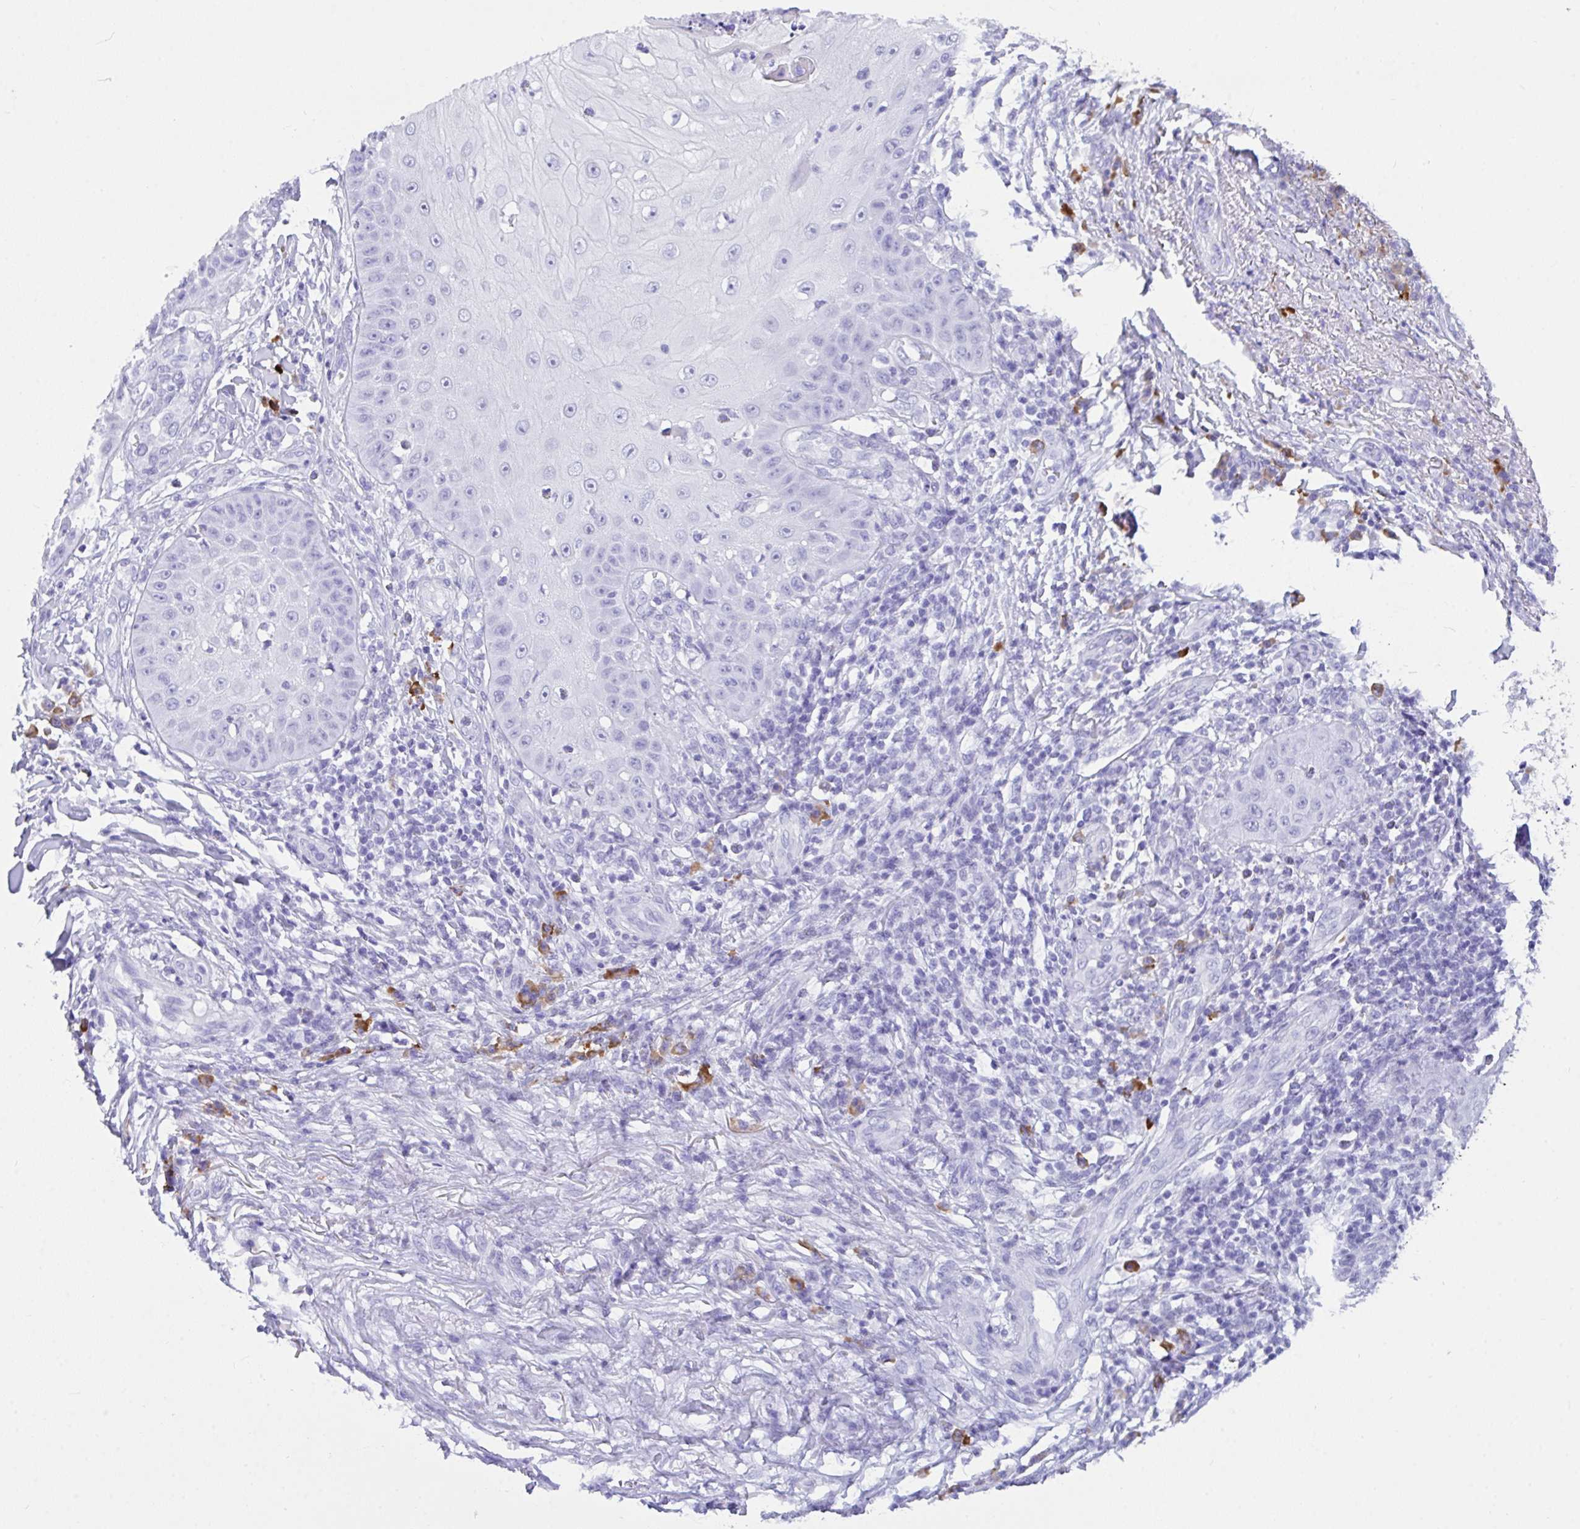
{"staining": {"intensity": "negative", "quantity": "none", "location": "none"}, "tissue": "skin cancer", "cell_type": "Tumor cells", "image_type": "cancer", "snomed": [{"axis": "morphology", "description": "Squamous cell carcinoma, NOS"}, {"axis": "topography", "description": "Skin"}], "caption": "High power microscopy histopathology image of an IHC image of skin cancer (squamous cell carcinoma), revealing no significant staining in tumor cells.", "gene": "BEST4", "patient": {"sex": "male", "age": 70}}